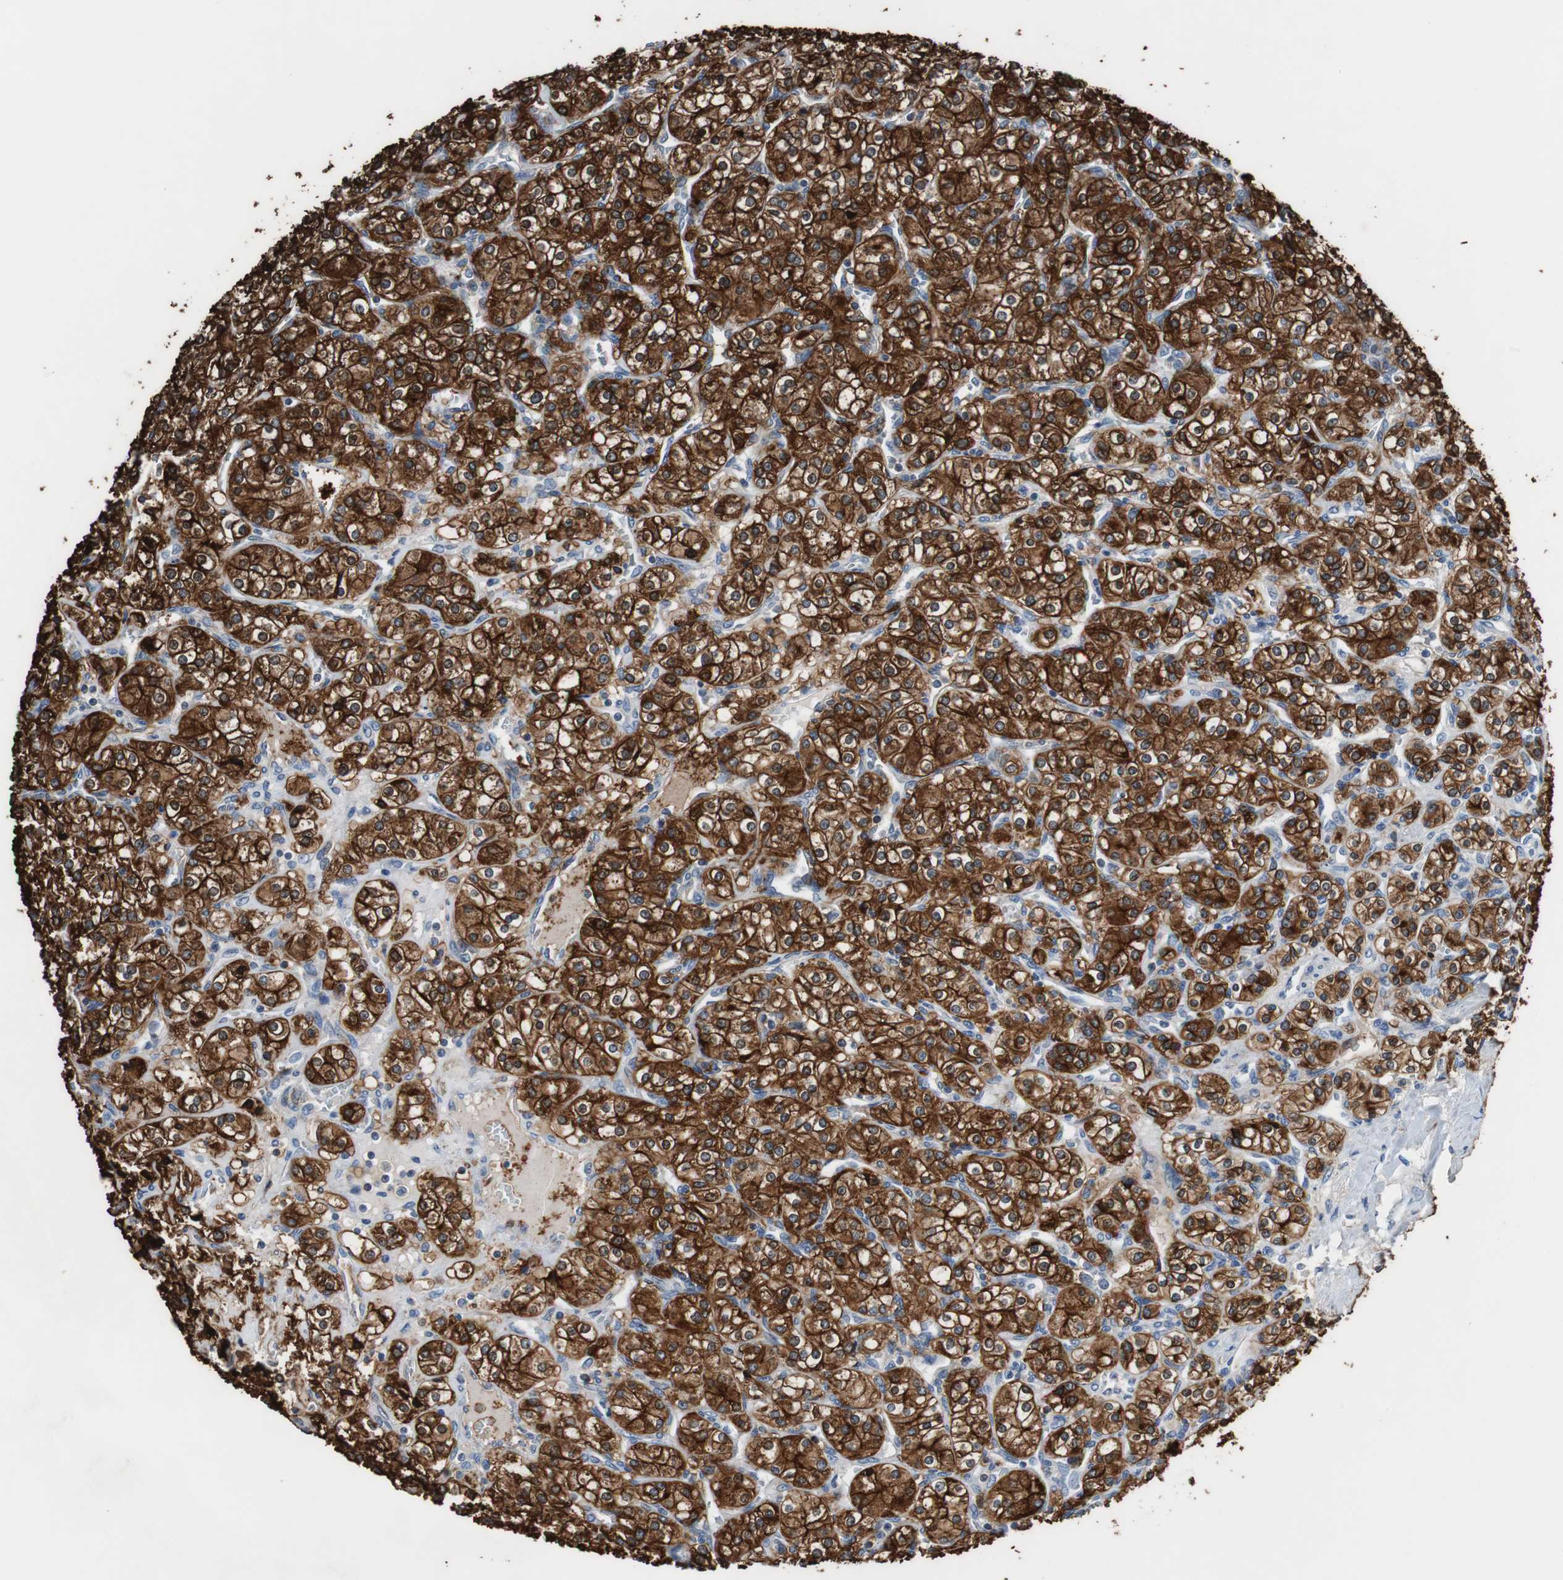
{"staining": {"intensity": "strong", "quantity": ">75%", "location": "cytoplasmic/membranous"}, "tissue": "renal cancer", "cell_type": "Tumor cells", "image_type": "cancer", "snomed": [{"axis": "morphology", "description": "Adenocarcinoma, NOS"}, {"axis": "topography", "description": "Kidney"}], "caption": "Immunohistochemical staining of human renal cancer exhibits strong cytoplasmic/membranous protein staining in about >75% of tumor cells. (IHC, brightfield microscopy, high magnification).", "gene": "ANXA4", "patient": {"sex": "male", "age": 77}}